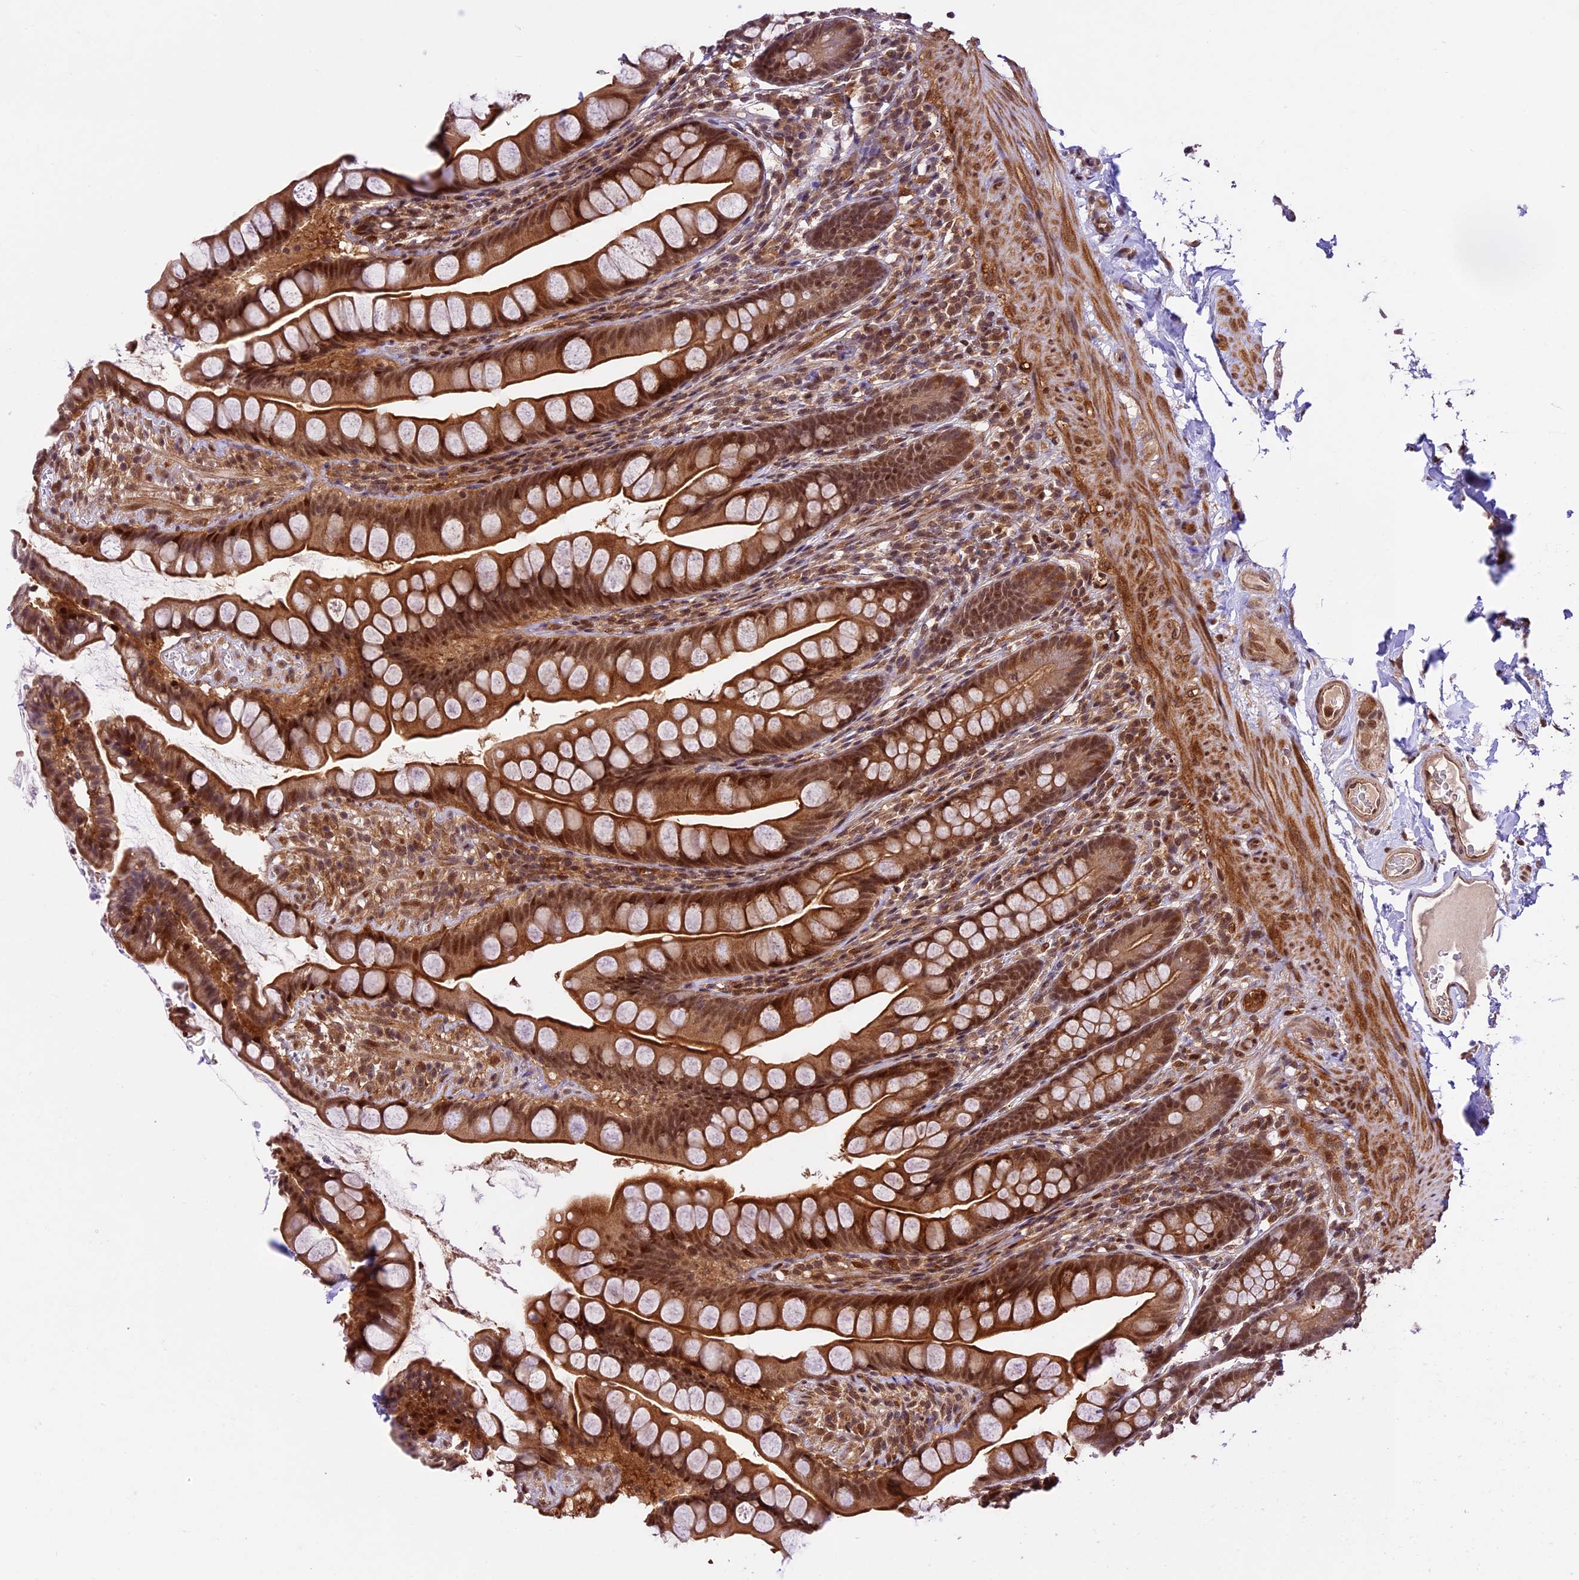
{"staining": {"intensity": "strong", "quantity": ">75%", "location": "cytoplasmic/membranous,nuclear"}, "tissue": "small intestine", "cell_type": "Glandular cells", "image_type": "normal", "snomed": [{"axis": "morphology", "description": "Normal tissue, NOS"}, {"axis": "topography", "description": "Small intestine"}], "caption": "DAB (3,3'-diaminobenzidine) immunohistochemical staining of normal small intestine reveals strong cytoplasmic/membranous,nuclear protein positivity in about >75% of glandular cells. (IHC, brightfield microscopy, high magnification).", "gene": "DHX38", "patient": {"sex": "male", "age": 70}}